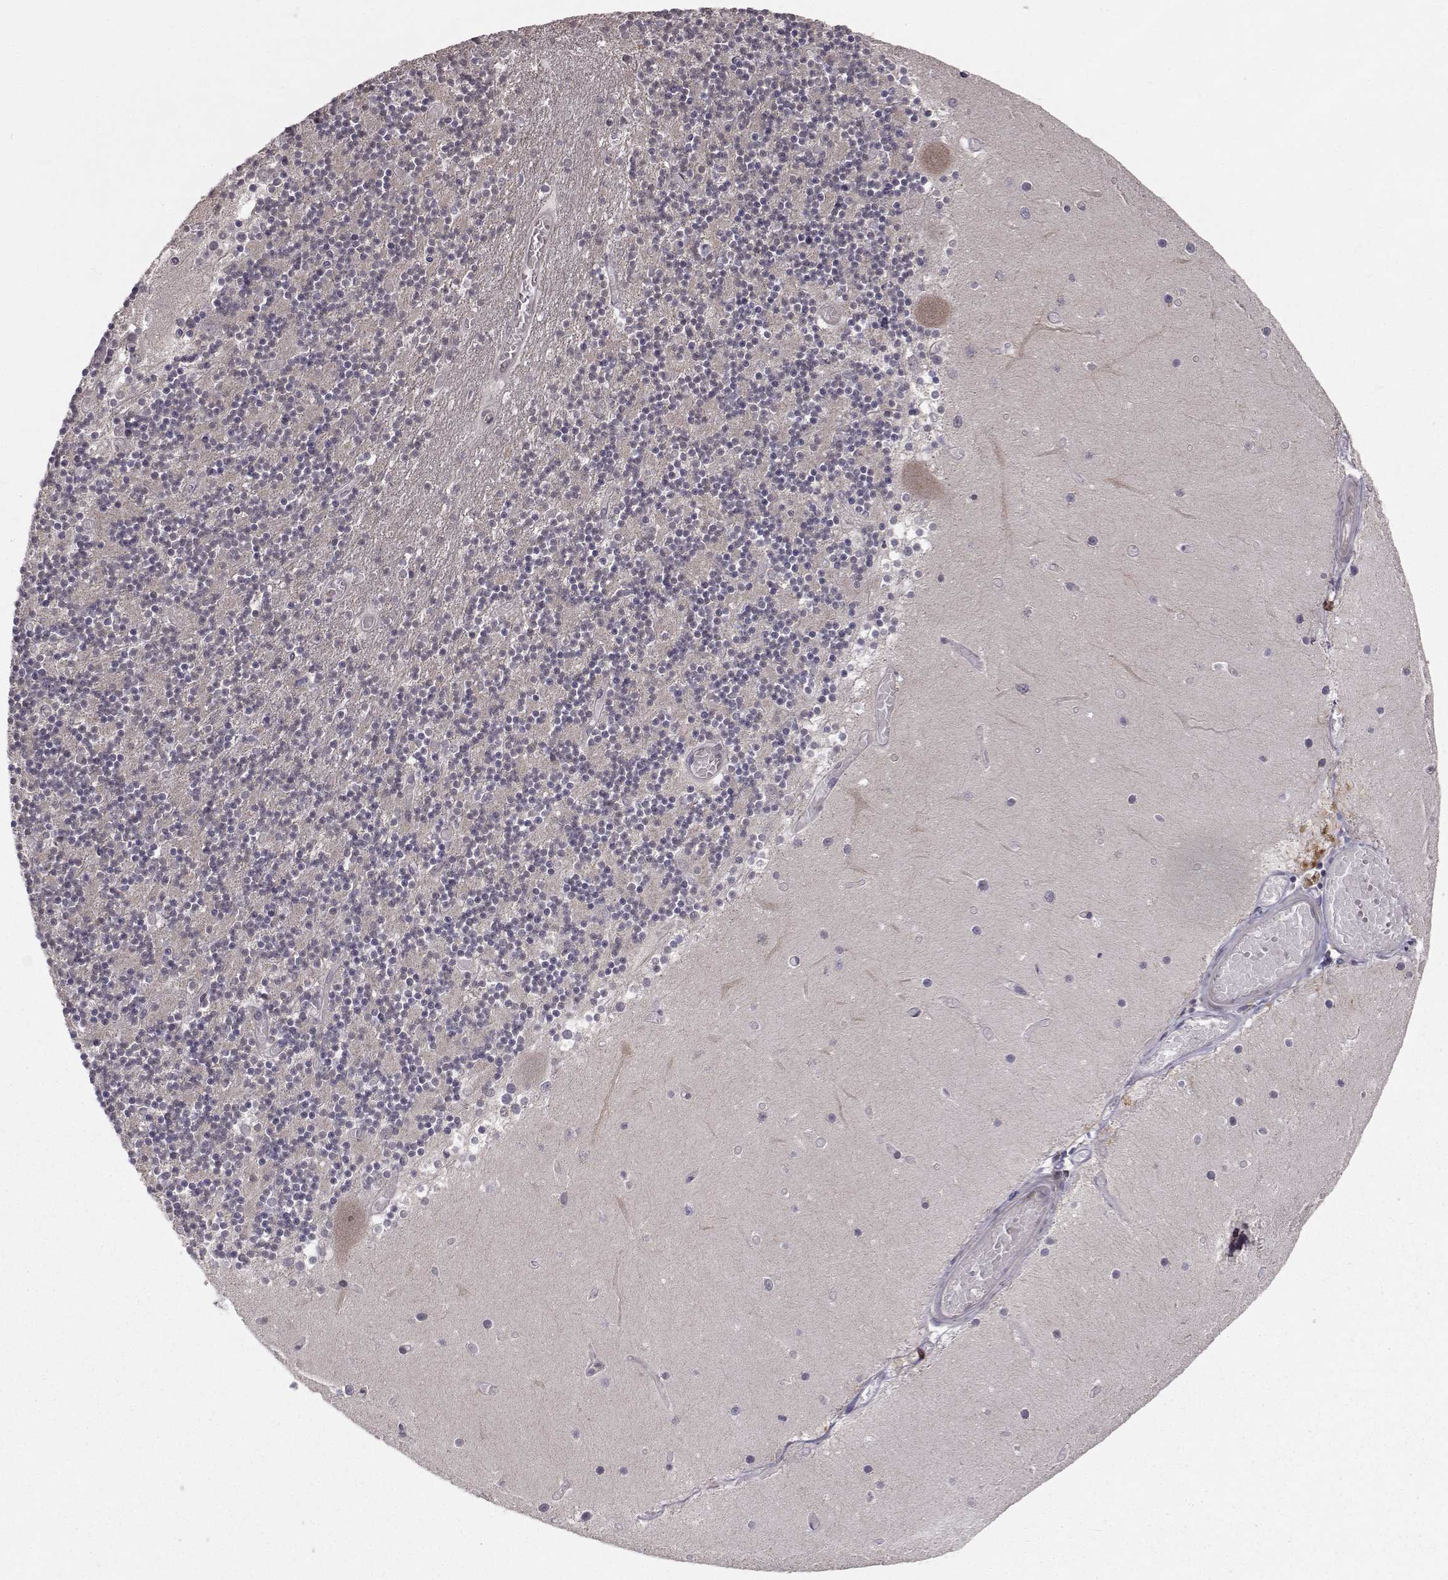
{"staining": {"intensity": "negative", "quantity": "none", "location": "none"}, "tissue": "cerebellum", "cell_type": "Cells in granular layer", "image_type": "normal", "snomed": [{"axis": "morphology", "description": "Normal tissue, NOS"}, {"axis": "topography", "description": "Cerebellum"}], "caption": "Cerebellum stained for a protein using IHC displays no expression cells in granular layer.", "gene": "PKN2", "patient": {"sex": "female", "age": 28}}